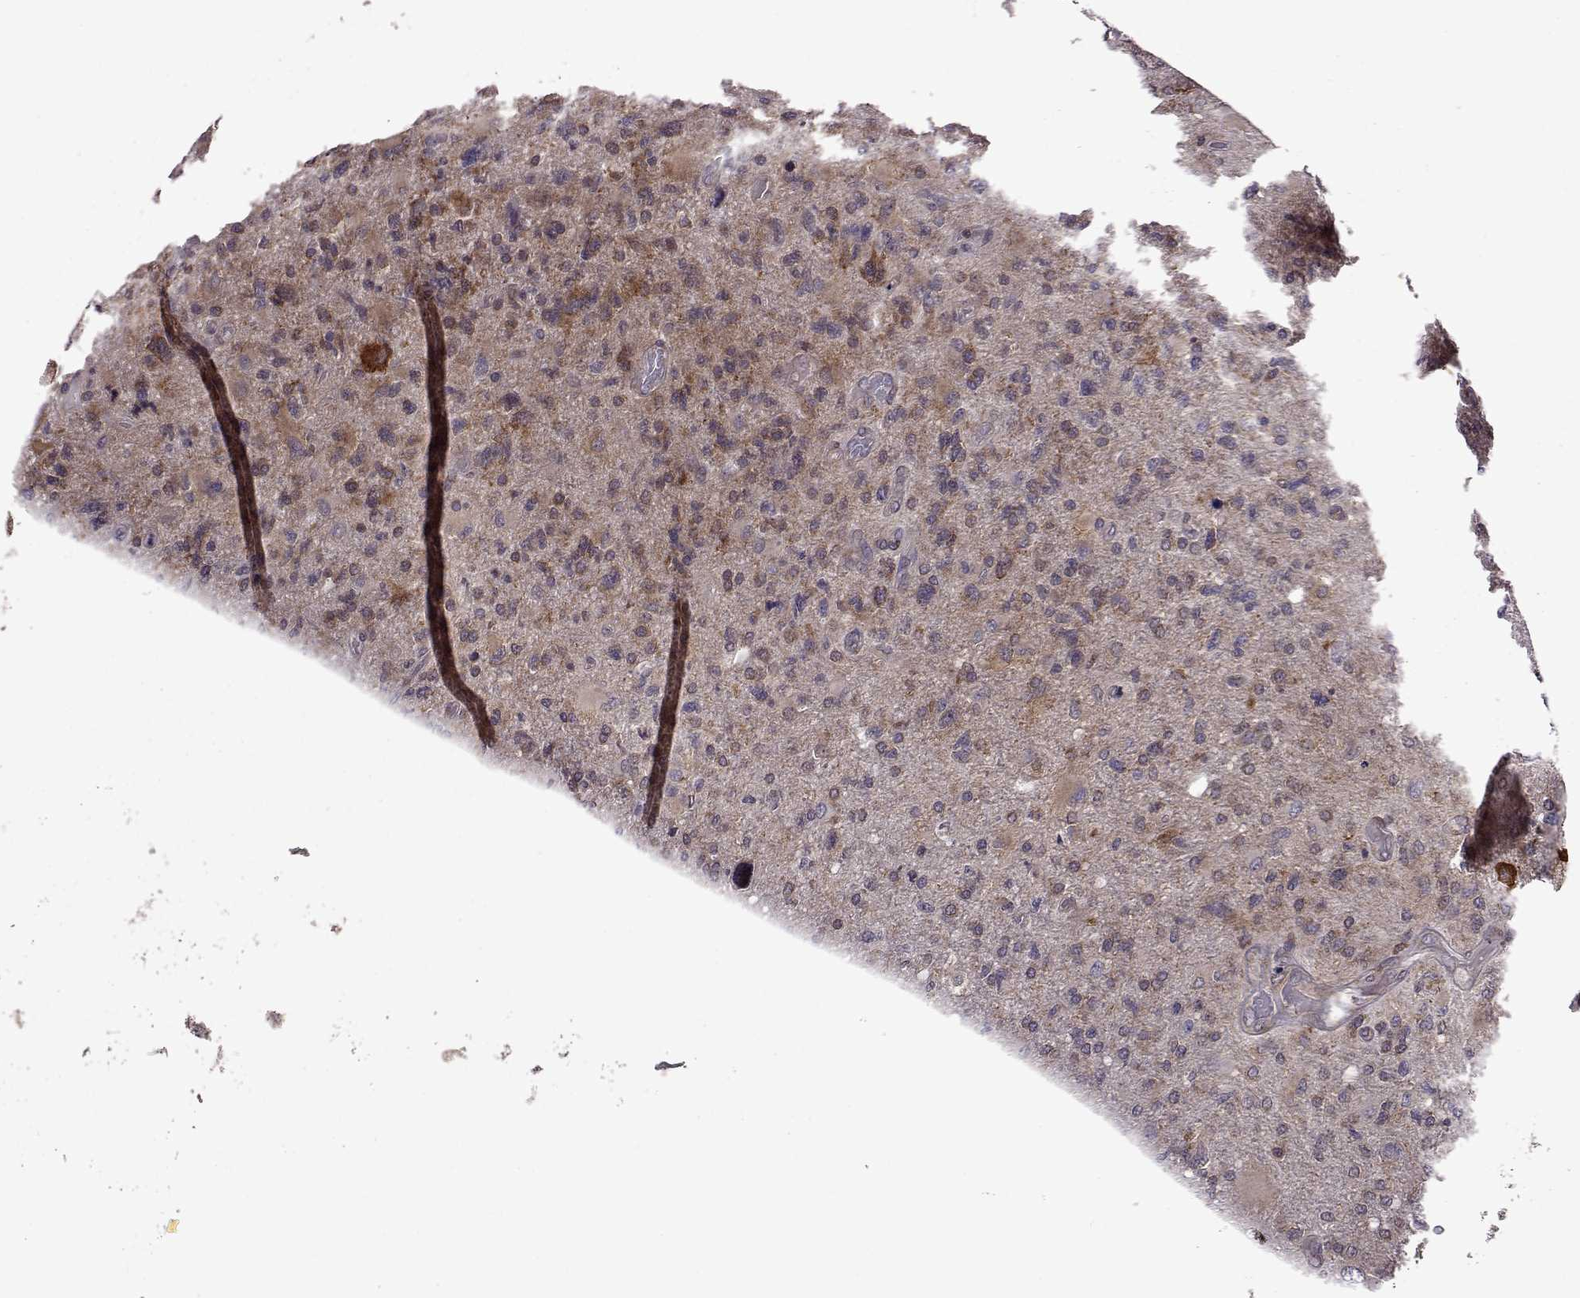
{"staining": {"intensity": "moderate", "quantity": ">75%", "location": "cytoplasmic/membranous"}, "tissue": "glioma", "cell_type": "Tumor cells", "image_type": "cancer", "snomed": [{"axis": "morphology", "description": "Glioma, malignant, High grade"}, {"axis": "topography", "description": "Cerebral cortex"}], "caption": "Approximately >75% of tumor cells in human malignant high-grade glioma display moderate cytoplasmic/membranous protein staining as visualized by brown immunohistochemical staining.", "gene": "URI1", "patient": {"sex": "male", "age": 70}}